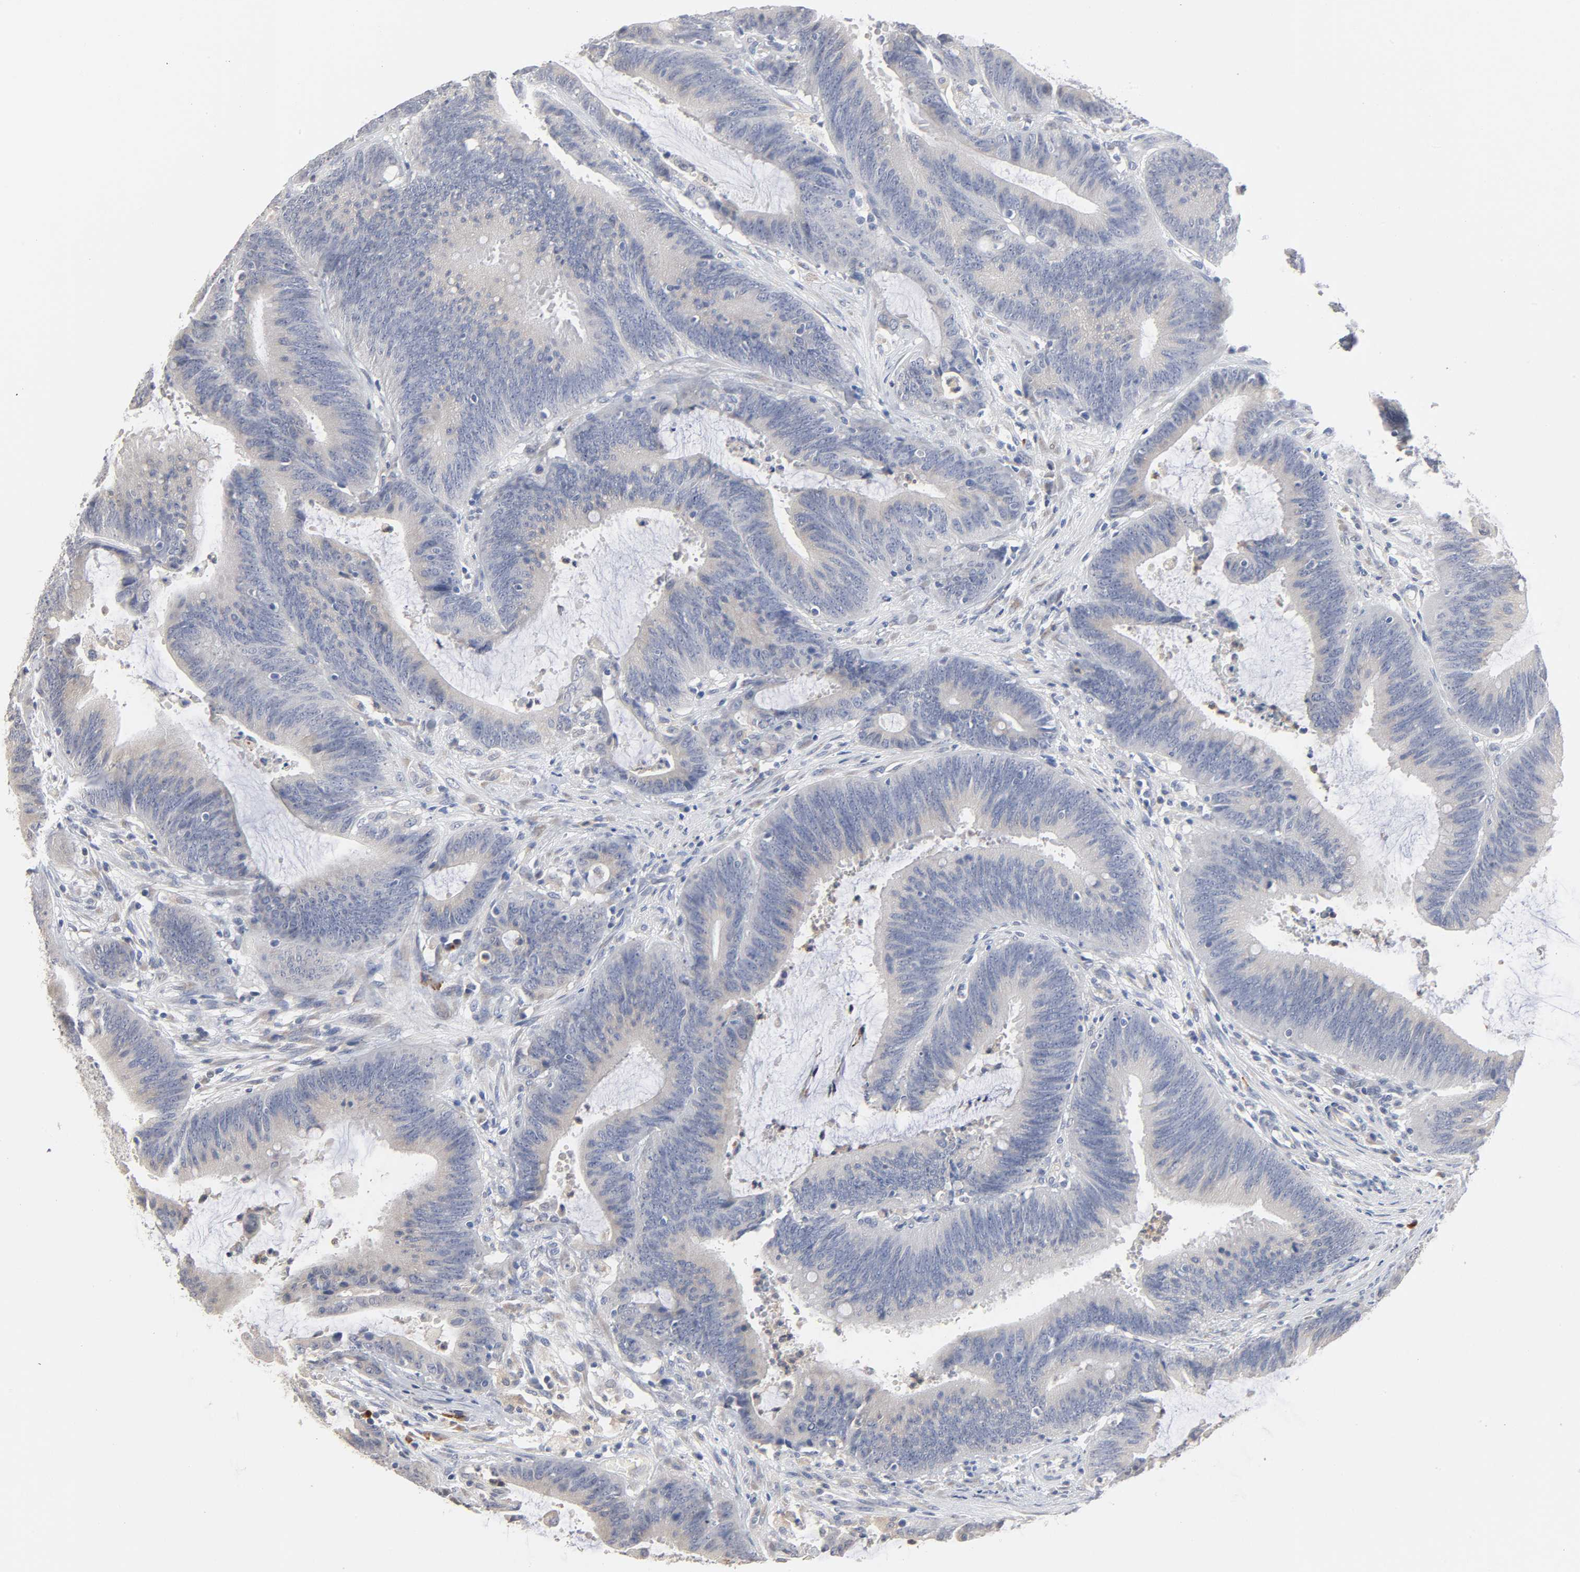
{"staining": {"intensity": "weak", "quantity": "<25%", "location": "cytoplasmic/membranous"}, "tissue": "colorectal cancer", "cell_type": "Tumor cells", "image_type": "cancer", "snomed": [{"axis": "morphology", "description": "Adenocarcinoma, NOS"}, {"axis": "topography", "description": "Rectum"}], "caption": "Immunohistochemistry (IHC) histopathology image of neoplastic tissue: adenocarcinoma (colorectal) stained with DAB (3,3'-diaminobenzidine) displays no significant protein staining in tumor cells.", "gene": "AK7", "patient": {"sex": "female", "age": 66}}